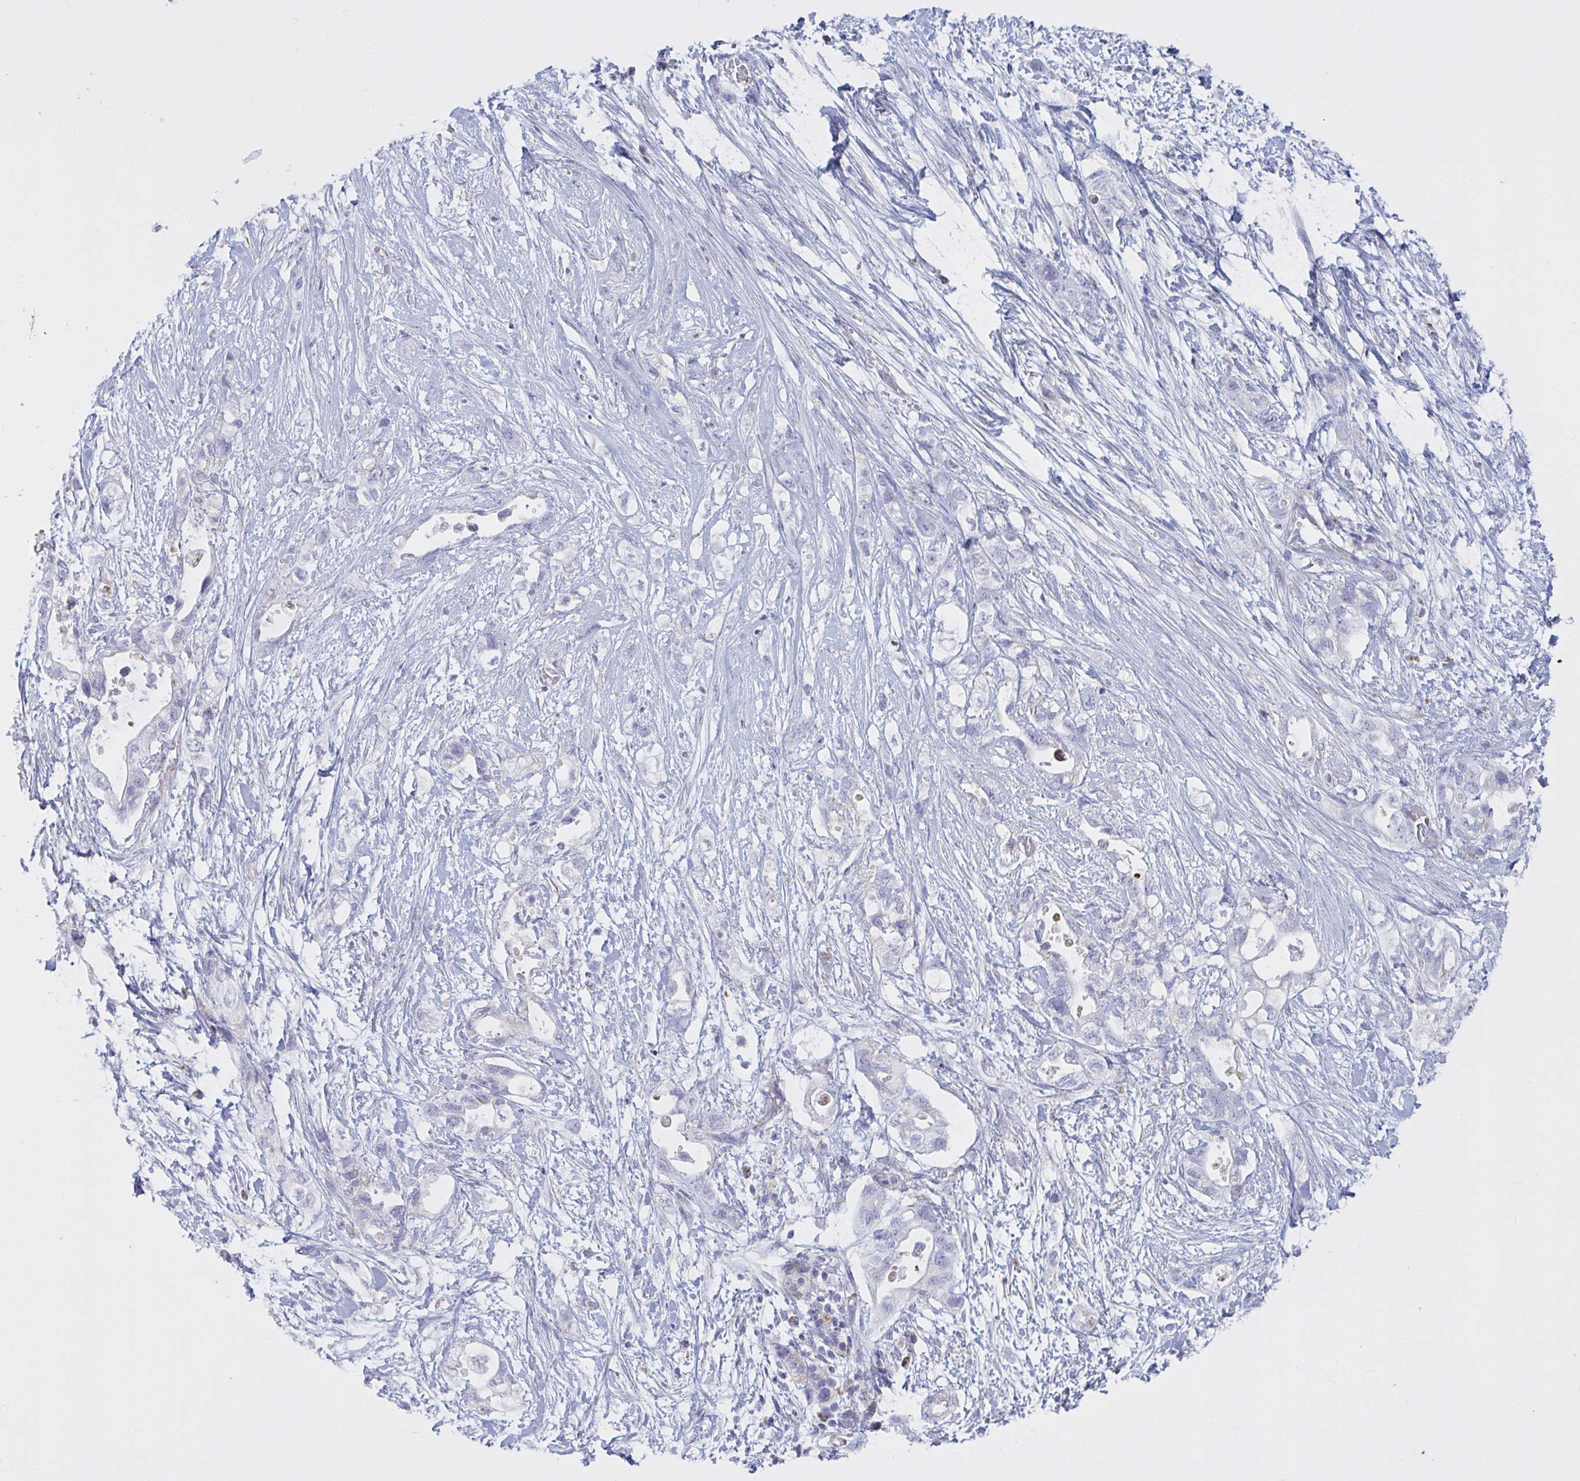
{"staining": {"intensity": "negative", "quantity": "none", "location": "none"}, "tissue": "pancreatic cancer", "cell_type": "Tumor cells", "image_type": "cancer", "snomed": [{"axis": "morphology", "description": "Adenocarcinoma, NOS"}, {"axis": "topography", "description": "Pancreas"}], "caption": "Tumor cells are negative for protein expression in human pancreatic adenocarcinoma.", "gene": "ATG9A", "patient": {"sex": "female", "age": 72}}